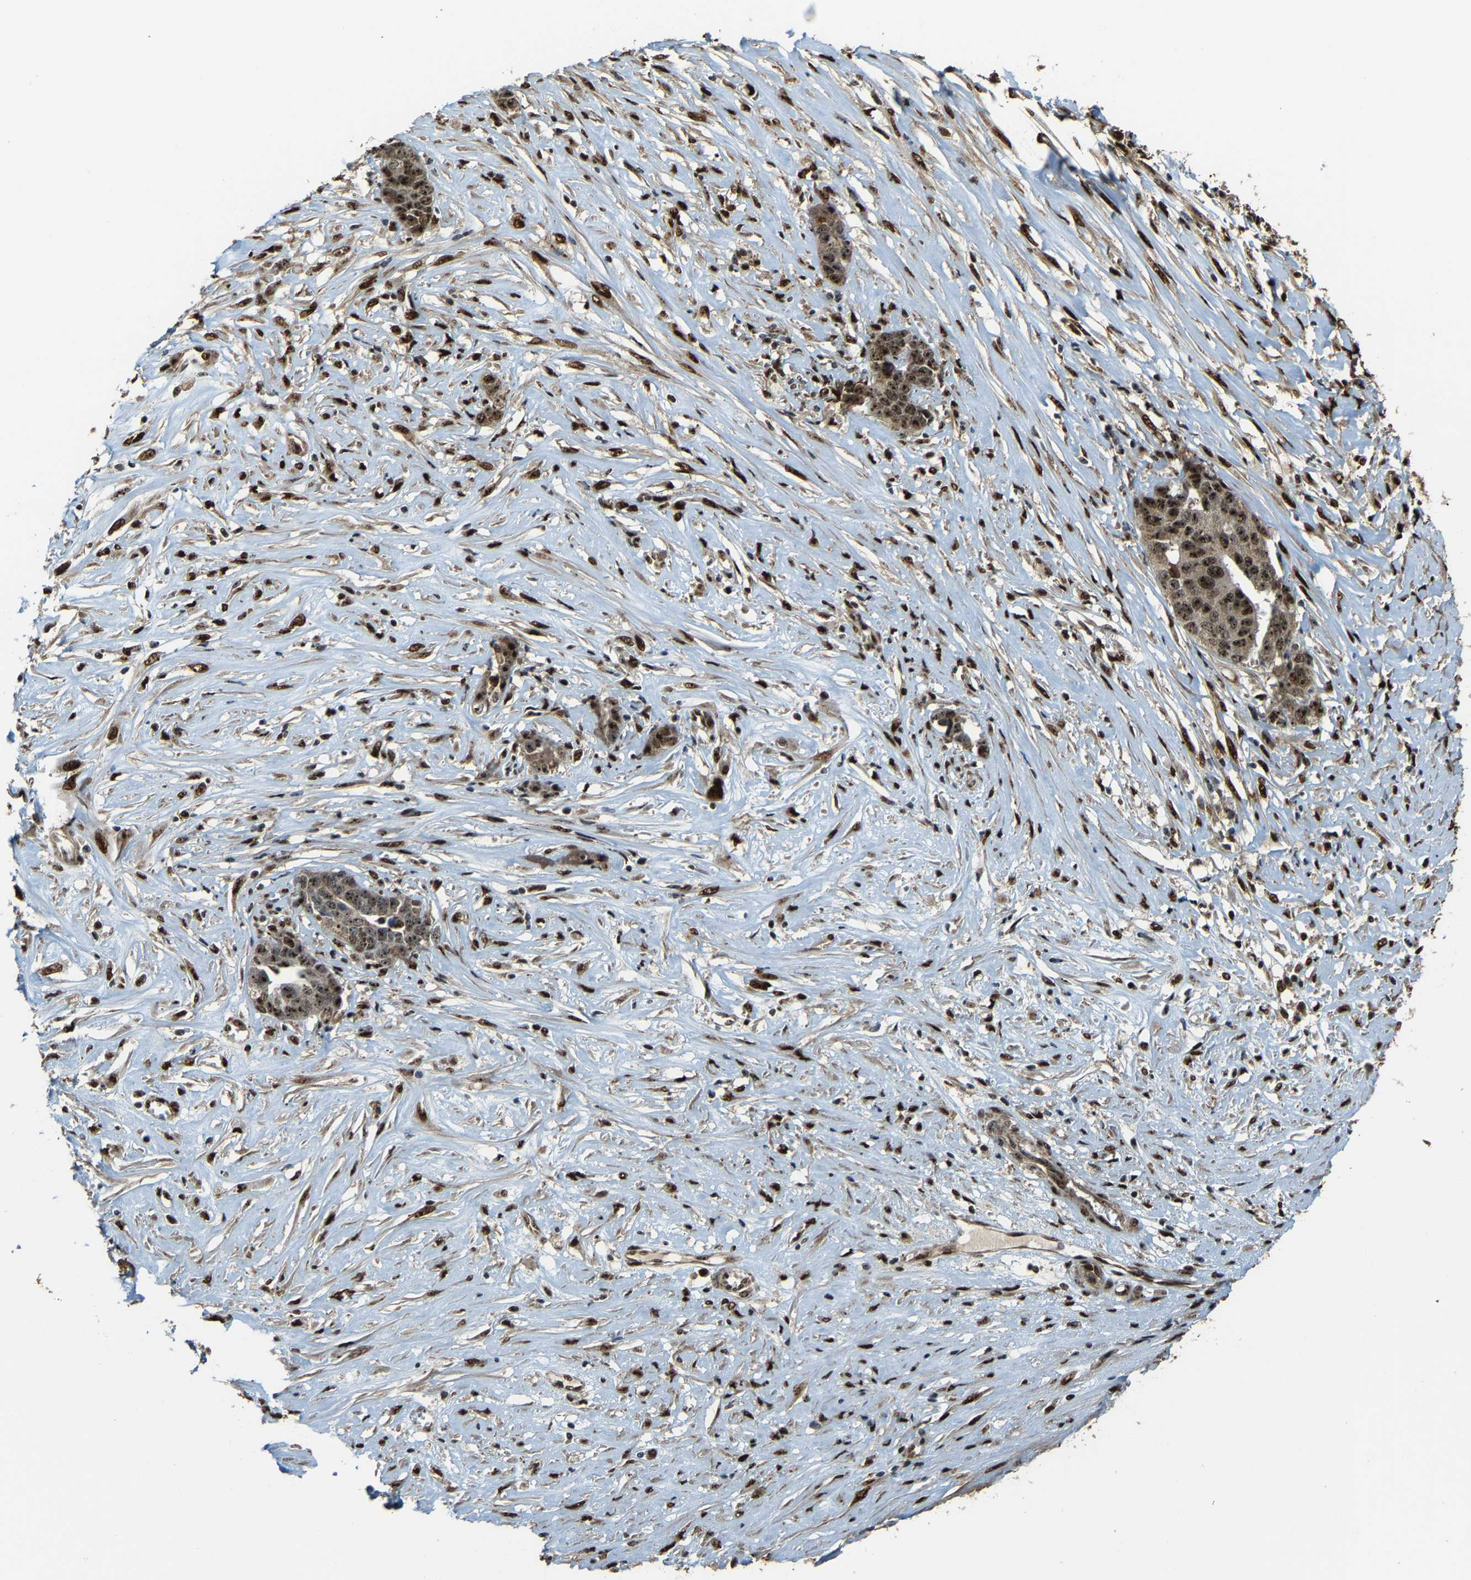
{"staining": {"intensity": "strong", "quantity": ">75%", "location": "nuclear"}, "tissue": "ovarian cancer", "cell_type": "Tumor cells", "image_type": "cancer", "snomed": [{"axis": "morphology", "description": "Cystadenocarcinoma, serous, NOS"}, {"axis": "topography", "description": "Ovary"}], "caption": "Immunohistochemical staining of human ovarian cancer displays strong nuclear protein expression in approximately >75% of tumor cells.", "gene": "ZNF687", "patient": {"sex": "female", "age": 44}}